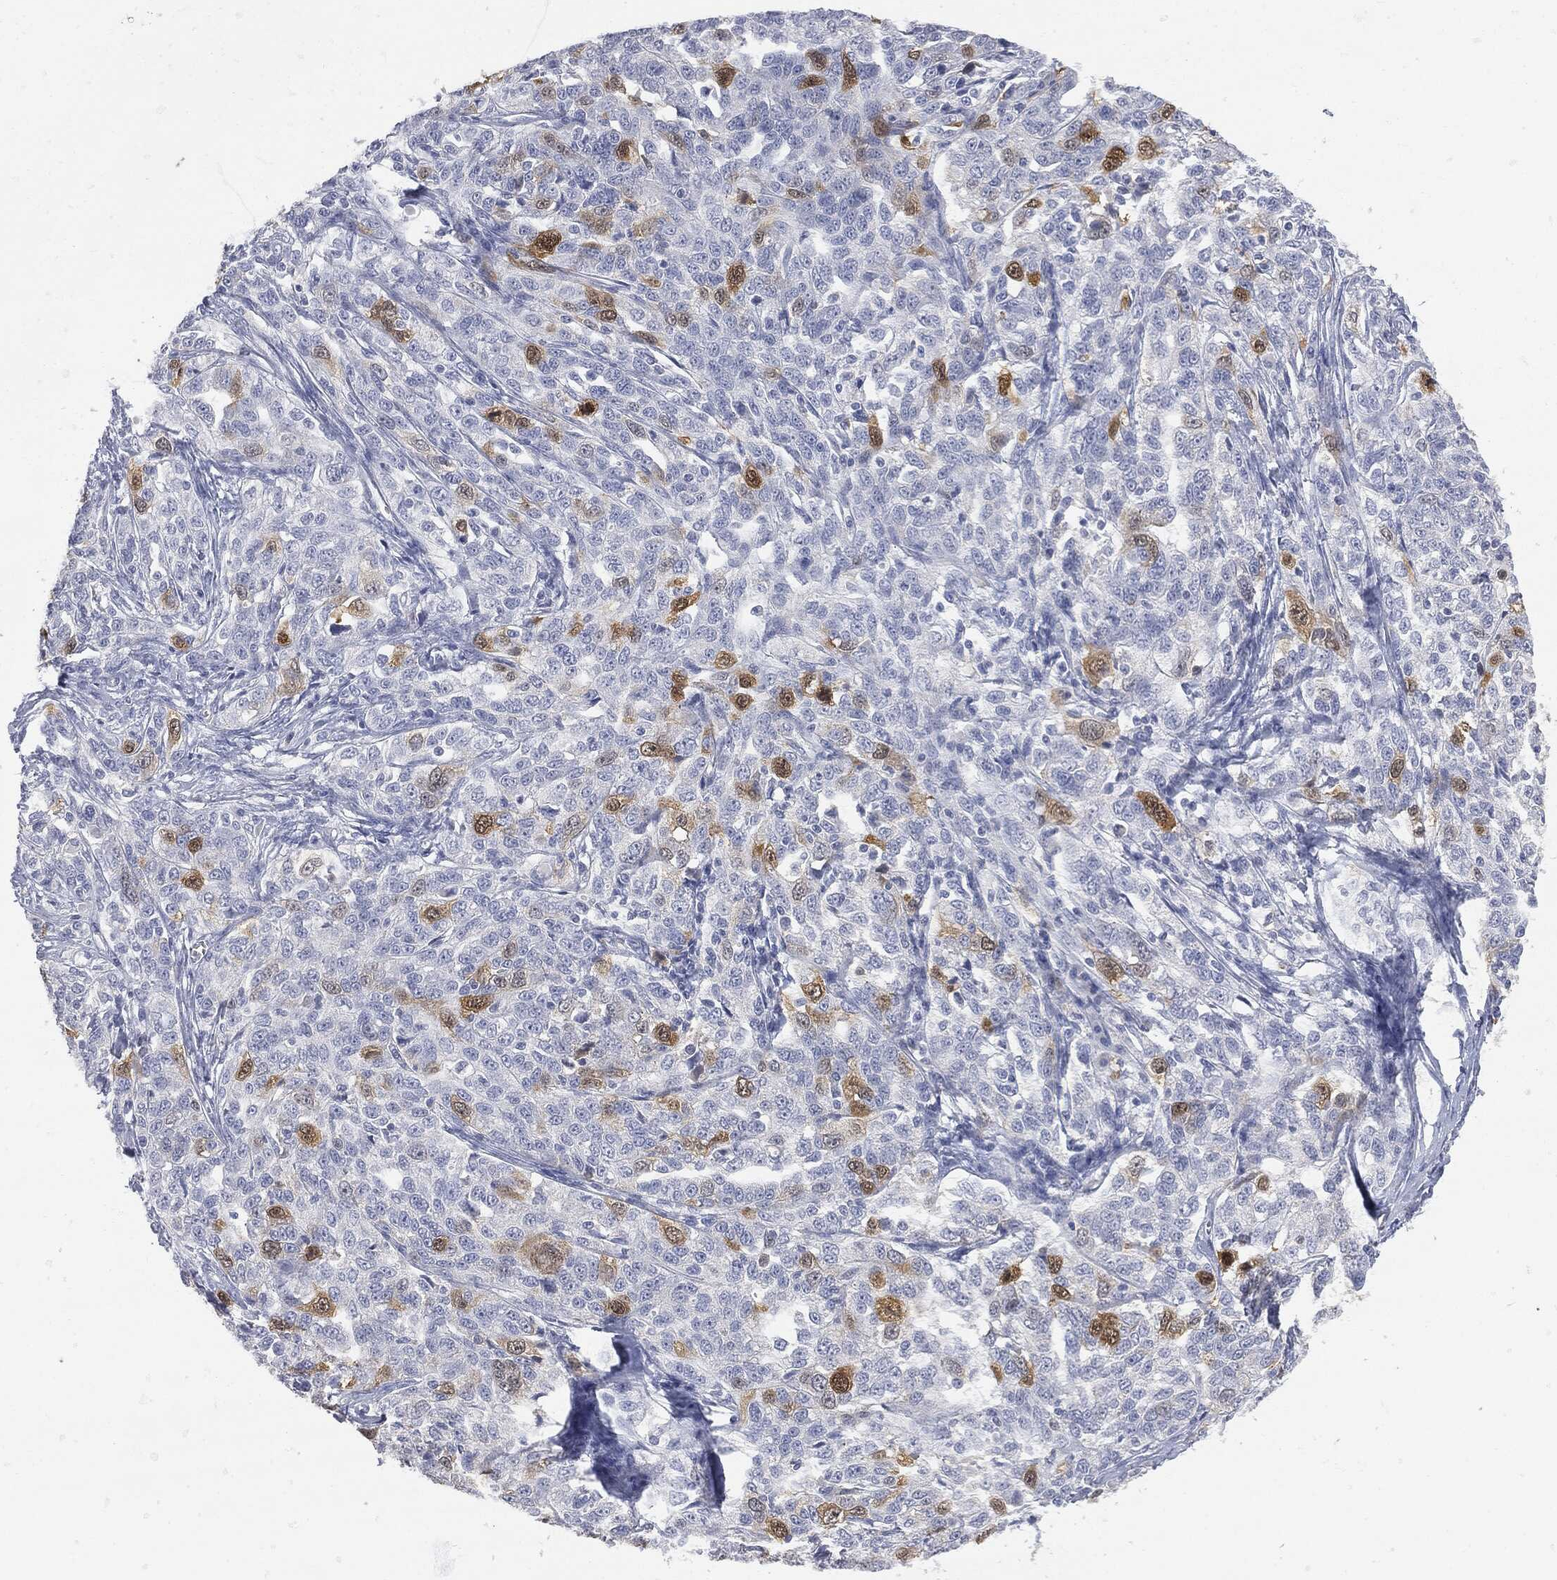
{"staining": {"intensity": "moderate", "quantity": "<25%", "location": "cytoplasmic/membranous"}, "tissue": "ovarian cancer", "cell_type": "Tumor cells", "image_type": "cancer", "snomed": [{"axis": "morphology", "description": "Cystadenocarcinoma, serous, NOS"}, {"axis": "topography", "description": "Ovary"}], "caption": "A brown stain shows moderate cytoplasmic/membranous expression of a protein in human ovarian cancer tumor cells.", "gene": "UBE2C", "patient": {"sex": "female", "age": 71}}